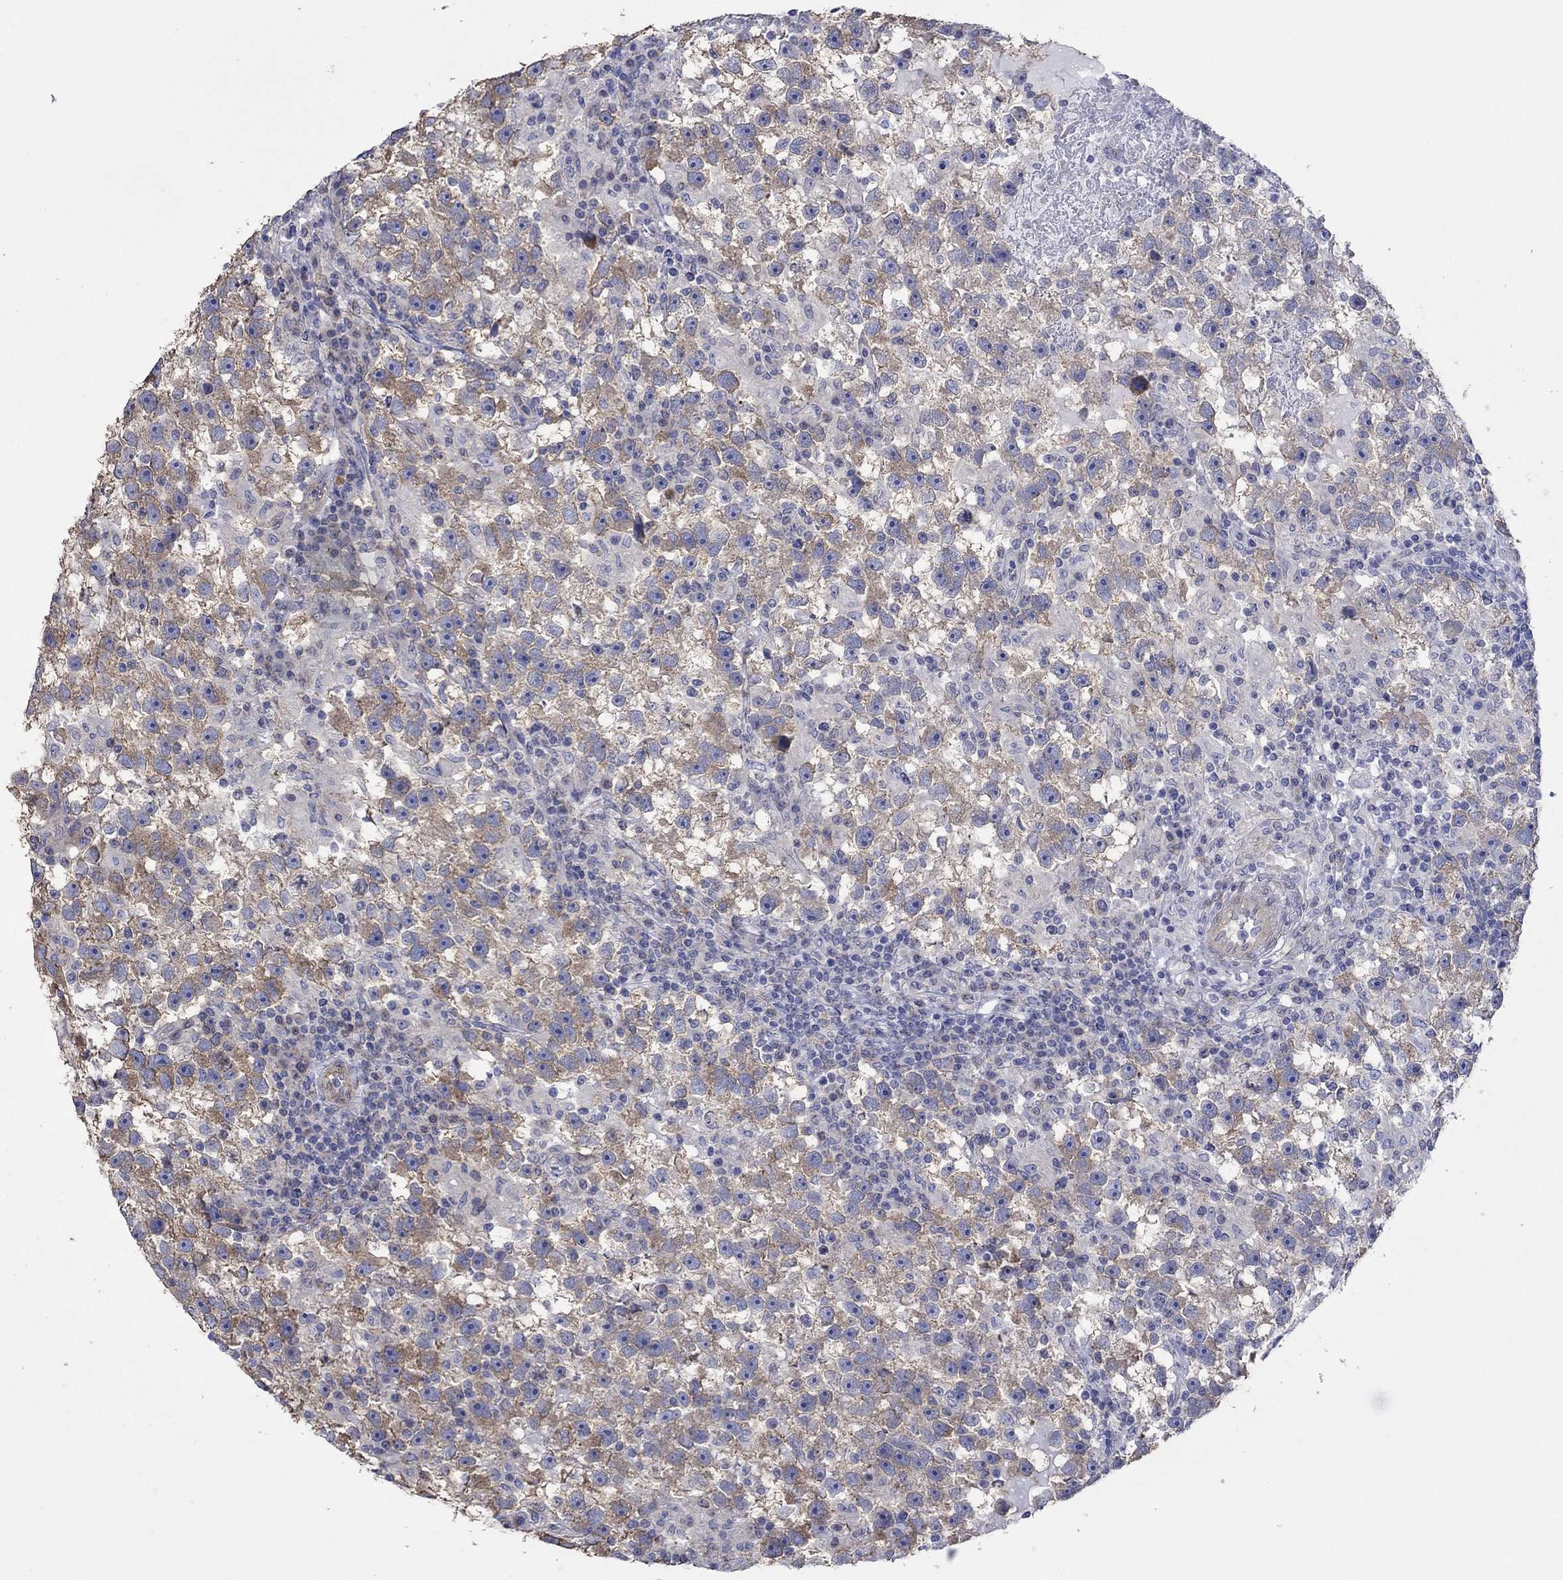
{"staining": {"intensity": "weak", "quantity": "25%-75%", "location": "cytoplasmic/membranous"}, "tissue": "testis cancer", "cell_type": "Tumor cells", "image_type": "cancer", "snomed": [{"axis": "morphology", "description": "Seminoma, NOS"}, {"axis": "topography", "description": "Testis"}], "caption": "Tumor cells exhibit low levels of weak cytoplasmic/membranous positivity in approximately 25%-75% of cells in human testis cancer.", "gene": "TPRN", "patient": {"sex": "male", "age": 47}}